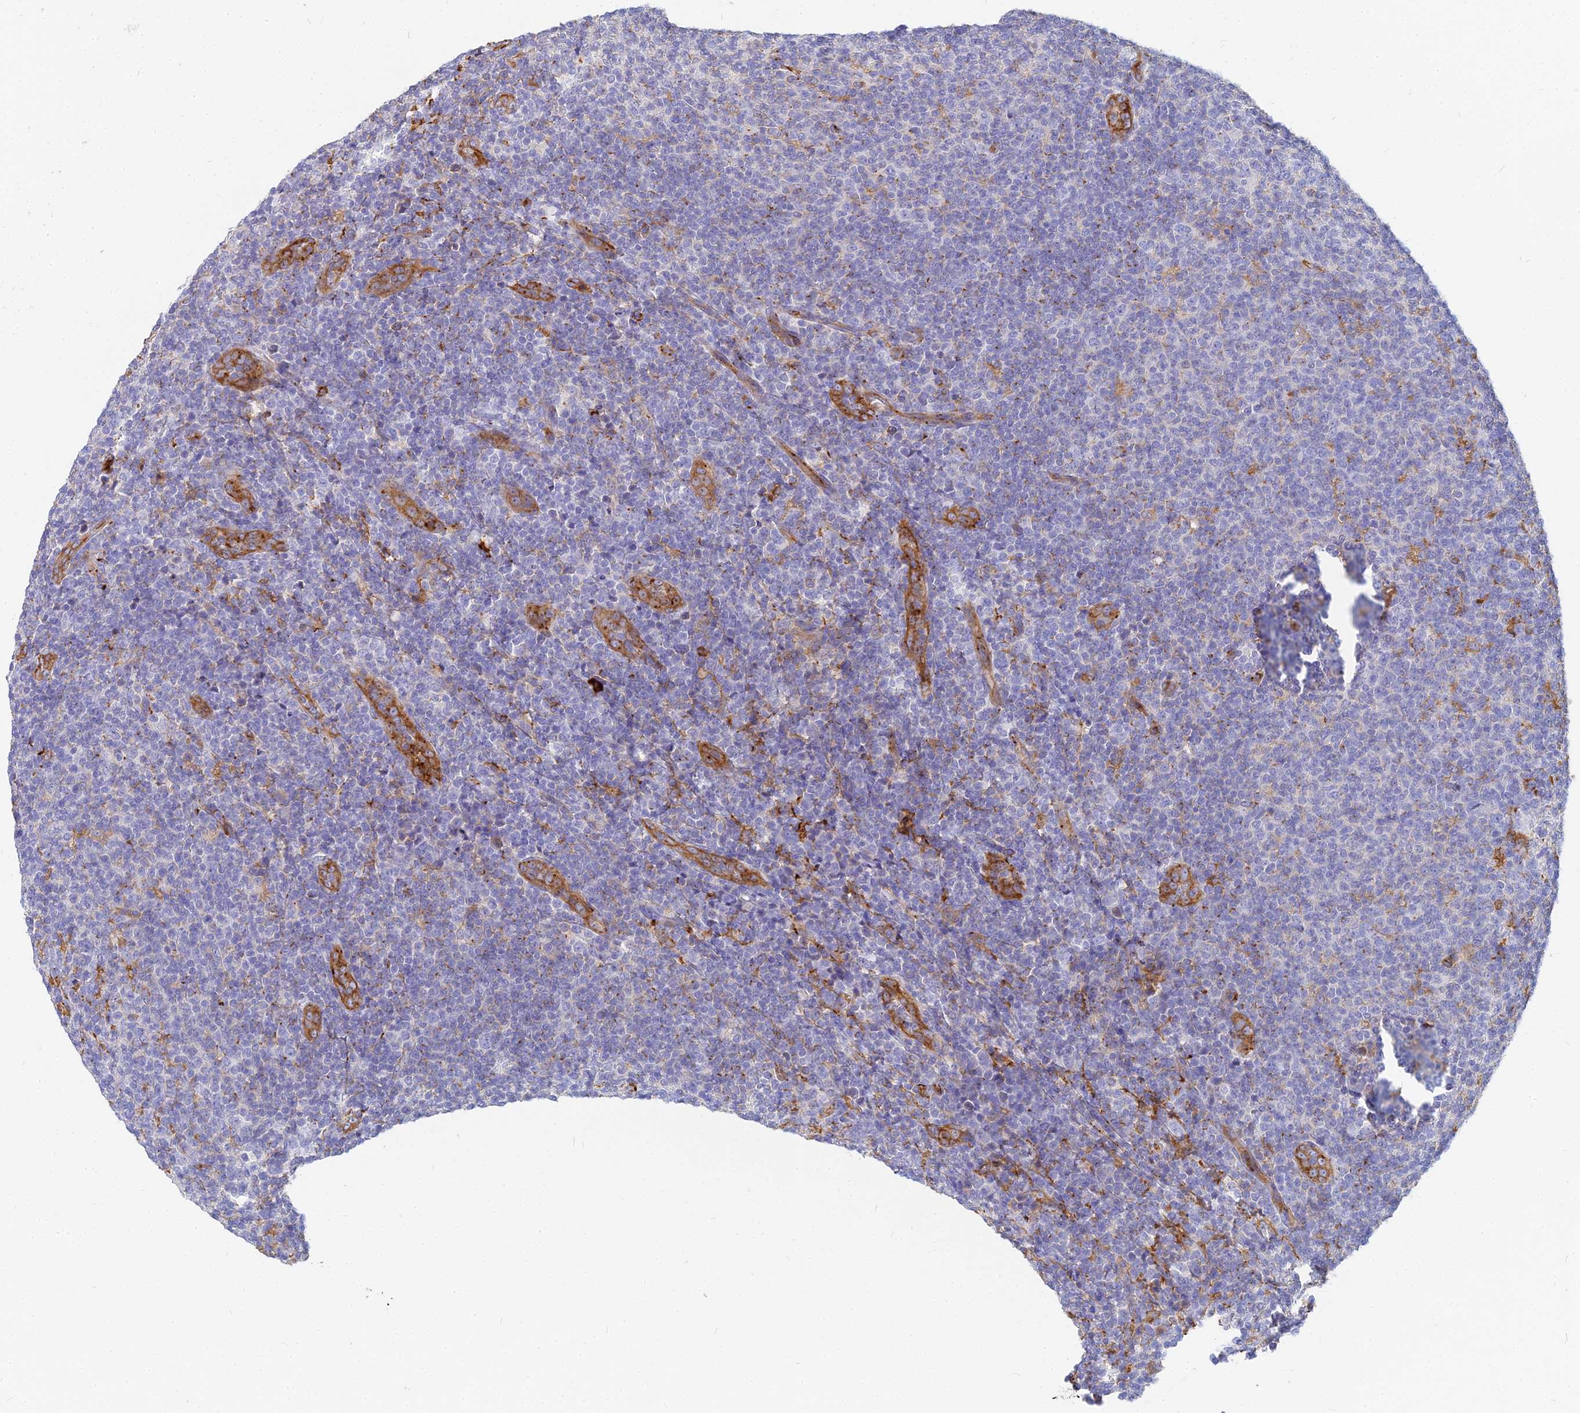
{"staining": {"intensity": "negative", "quantity": "none", "location": "none"}, "tissue": "lymphoma", "cell_type": "Tumor cells", "image_type": "cancer", "snomed": [{"axis": "morphology", "description": "Malignant lymphoma, non-Hodgkin's type, Low grade"}, {"axis": "topography", "description": "Lymph node"}], "caption": "Immunohistochemistry of malignant lymphoma, non-Hodgkin's type (low-grade) reveals no positivity in tumor cells.", "gene": "VAT1", "patient": {"sex": "male", "age": 66}}